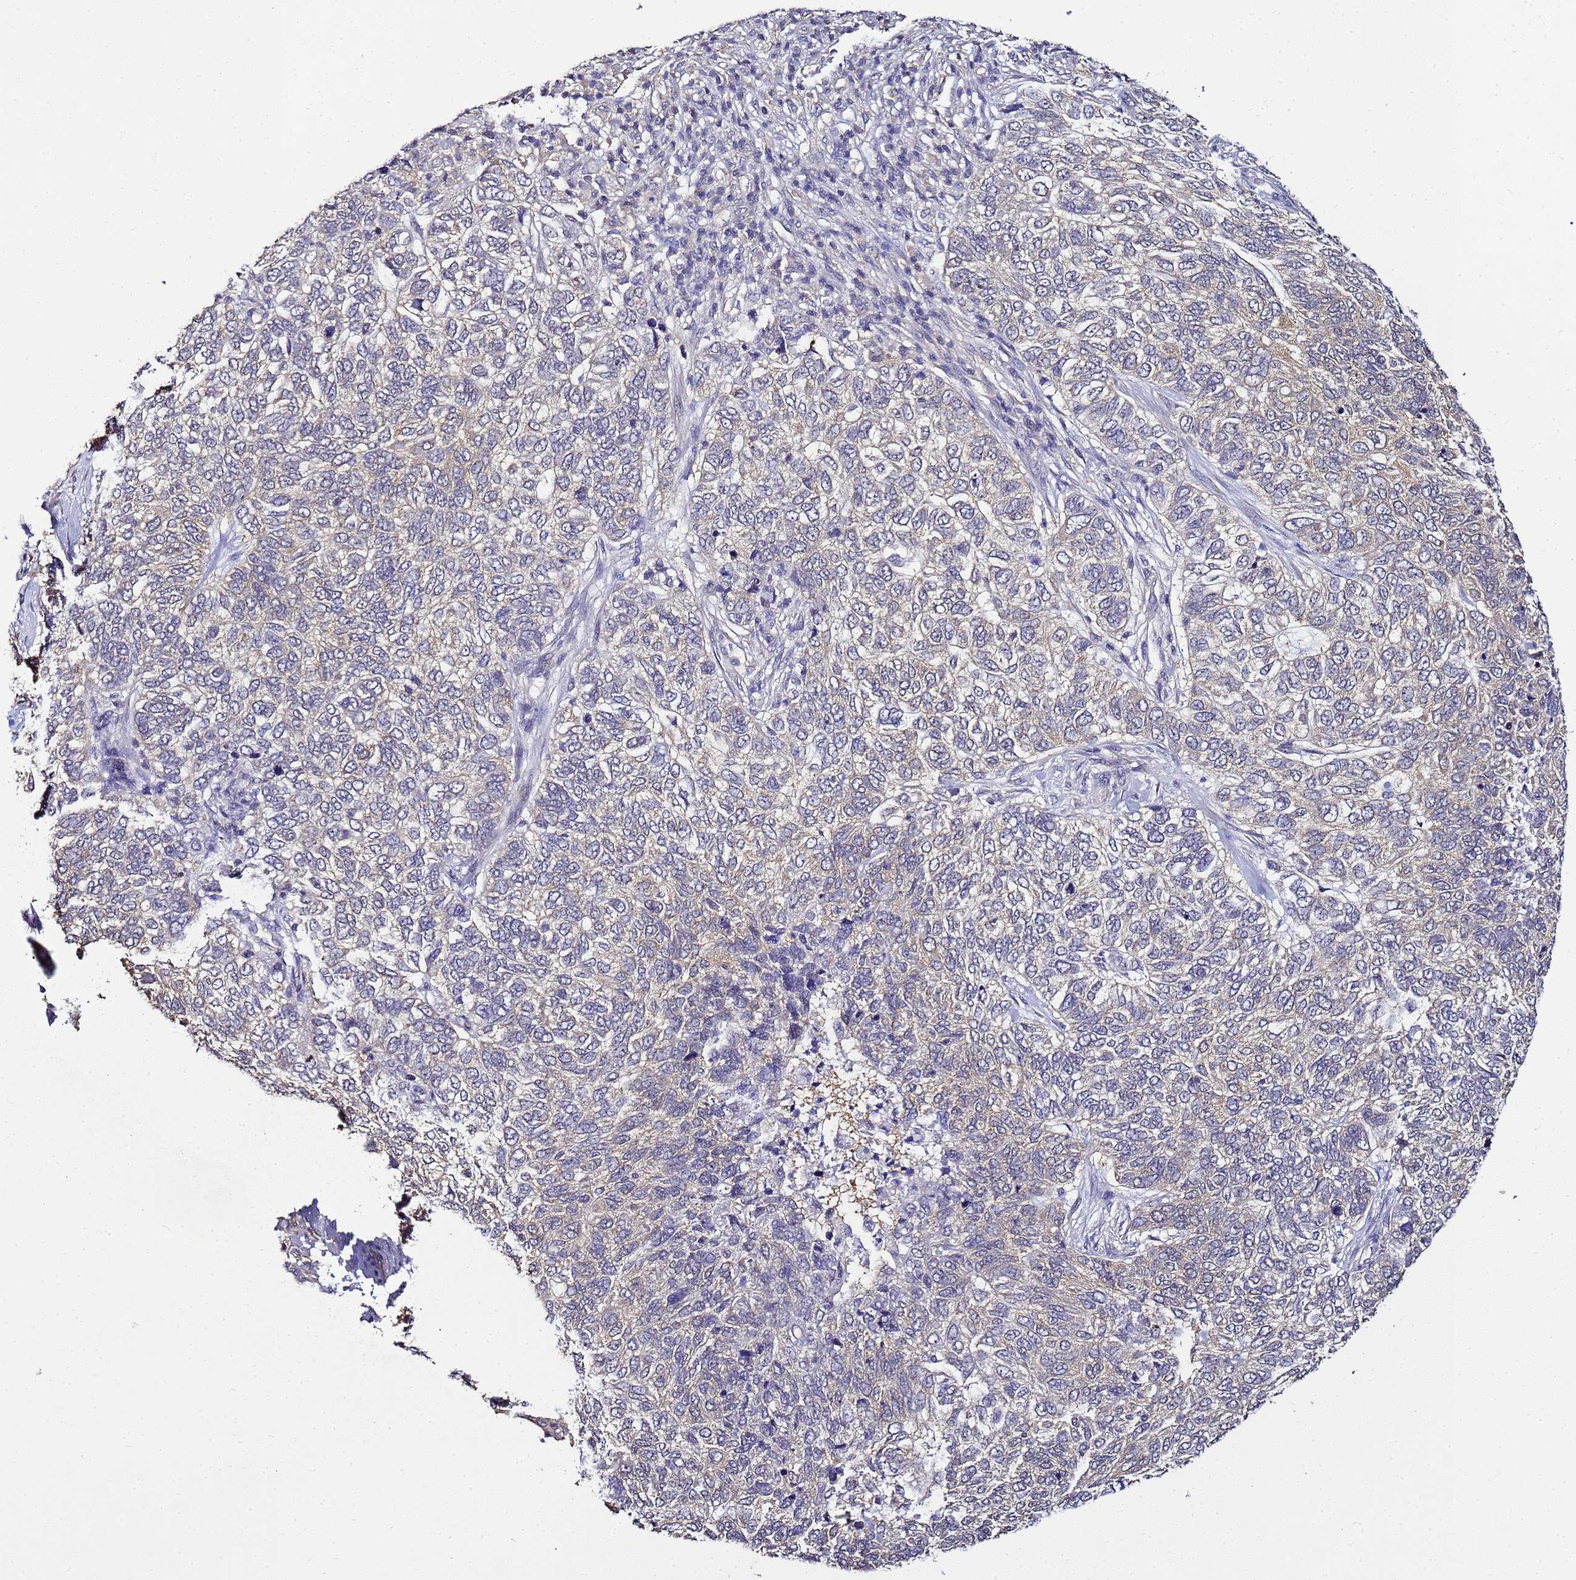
{"staining": {"intensity": "weak", "quantity": "<25%", "location": "cytoplasmic/membranous"}, "tissue": "skin cancer", "cell_type": "Tumor cells", "image_type": "cancer", "snomed": [{"axis": "morphology", "description": "Basal cell carcinoma"}, {"axis": "topography", "description": "Skin"}], "caption": "Immunohistochemistry (IHC) image of neoplastic tissue: skin basal cell carcinoma stained with DAB exhibits no significant protein staining in tumor cells.", "gene": "ENOPH1", "patient": {"sex": "female", "age": 65}}